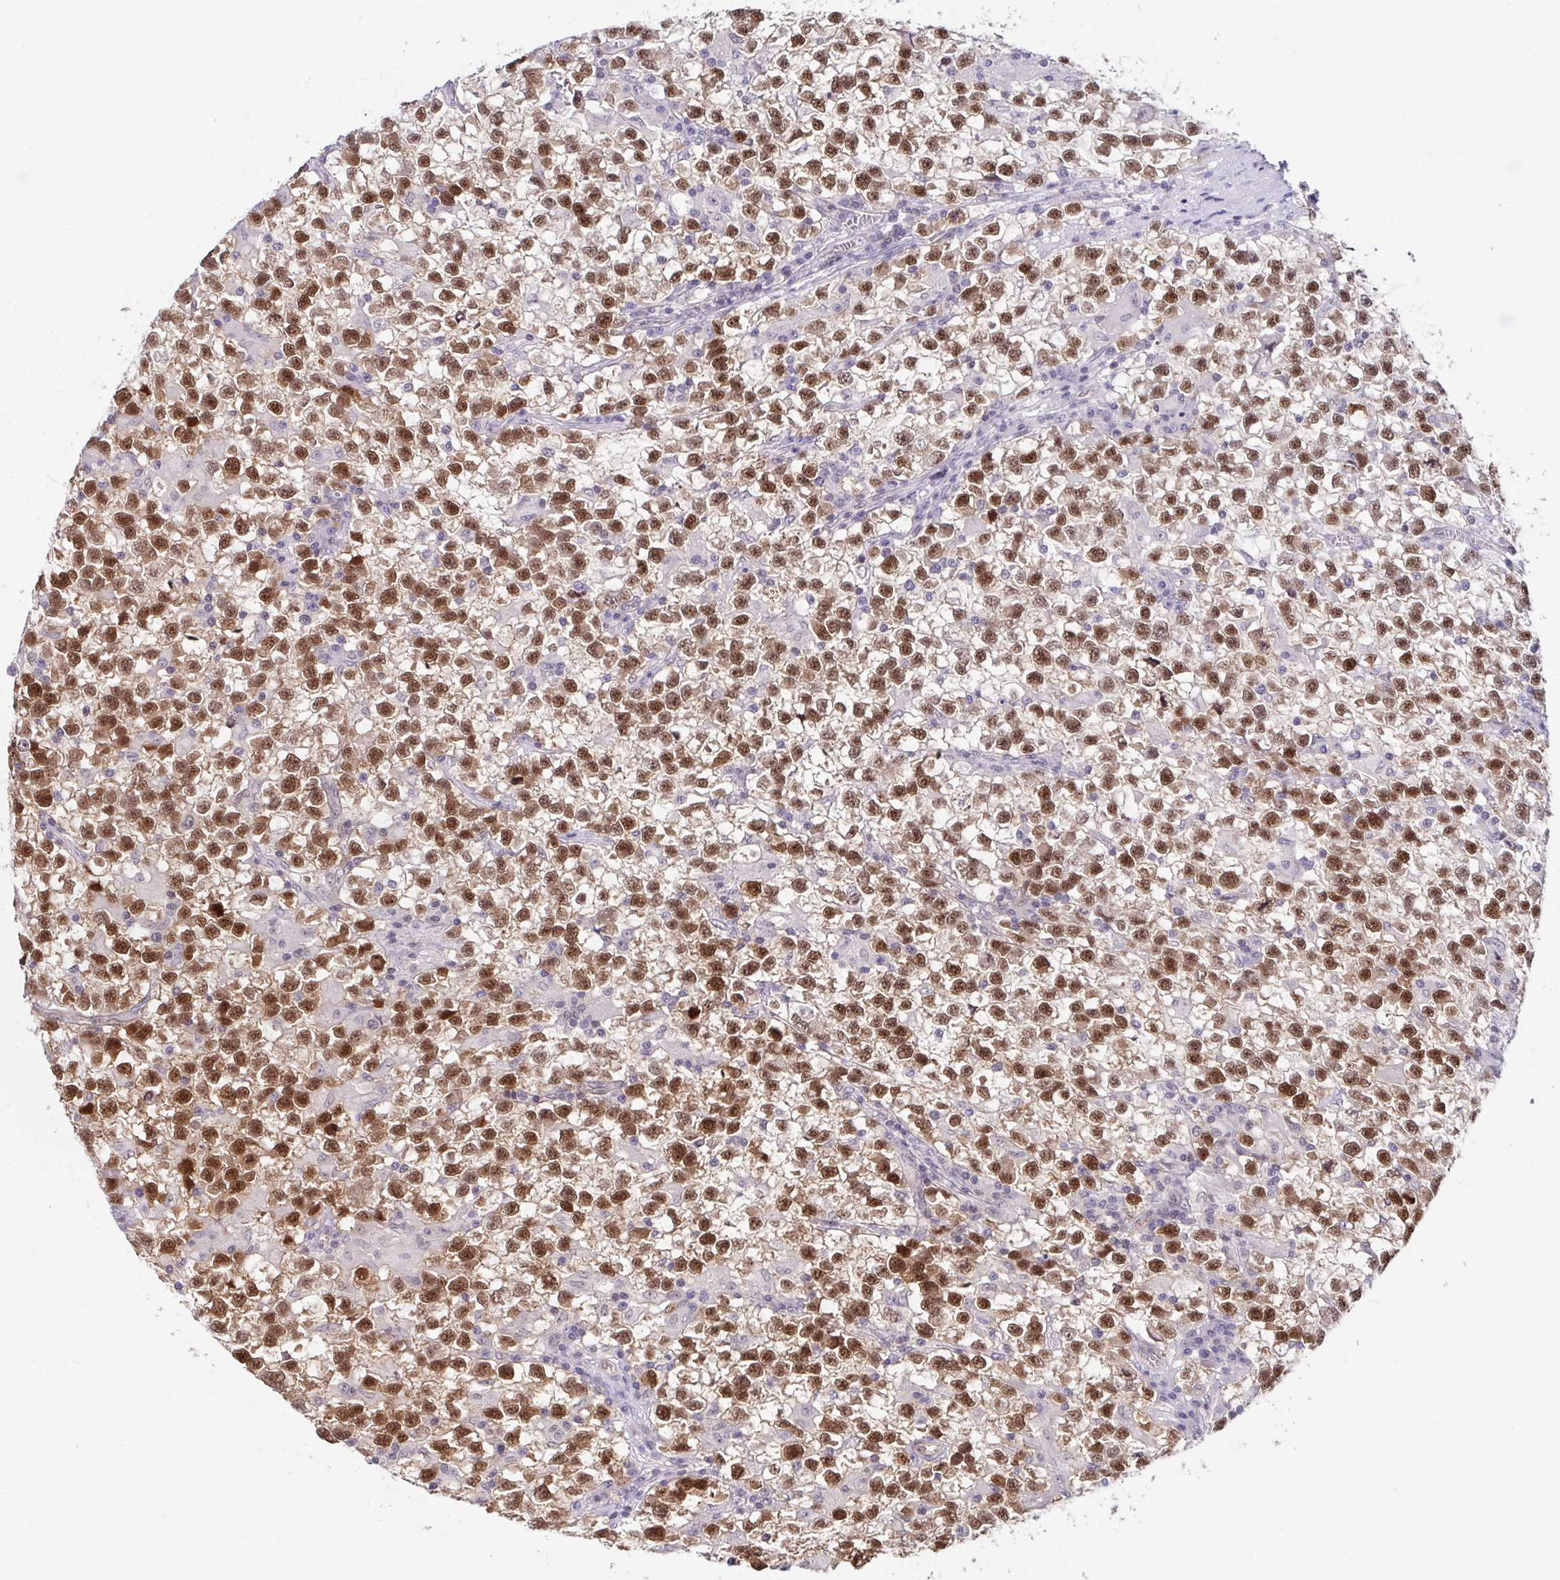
{"staining": {"intensity": "moderate", "quantity": ">75%", "location": "nuclear"}, "tissue": "testis cancer", "cell_type": "Tumor cells", "image_type": "cancer", "snomed": [{"axis": "morphology", "description": "Seminoma, NOS"}, {"axis": "topography", "description": "Testis"}], "caption": "Testis seminoma stained with a protein marker exhibits moderate staining in tumor cells.", "gene": "DNAJB1", "patient": {"sex": "male", "age": 31}}